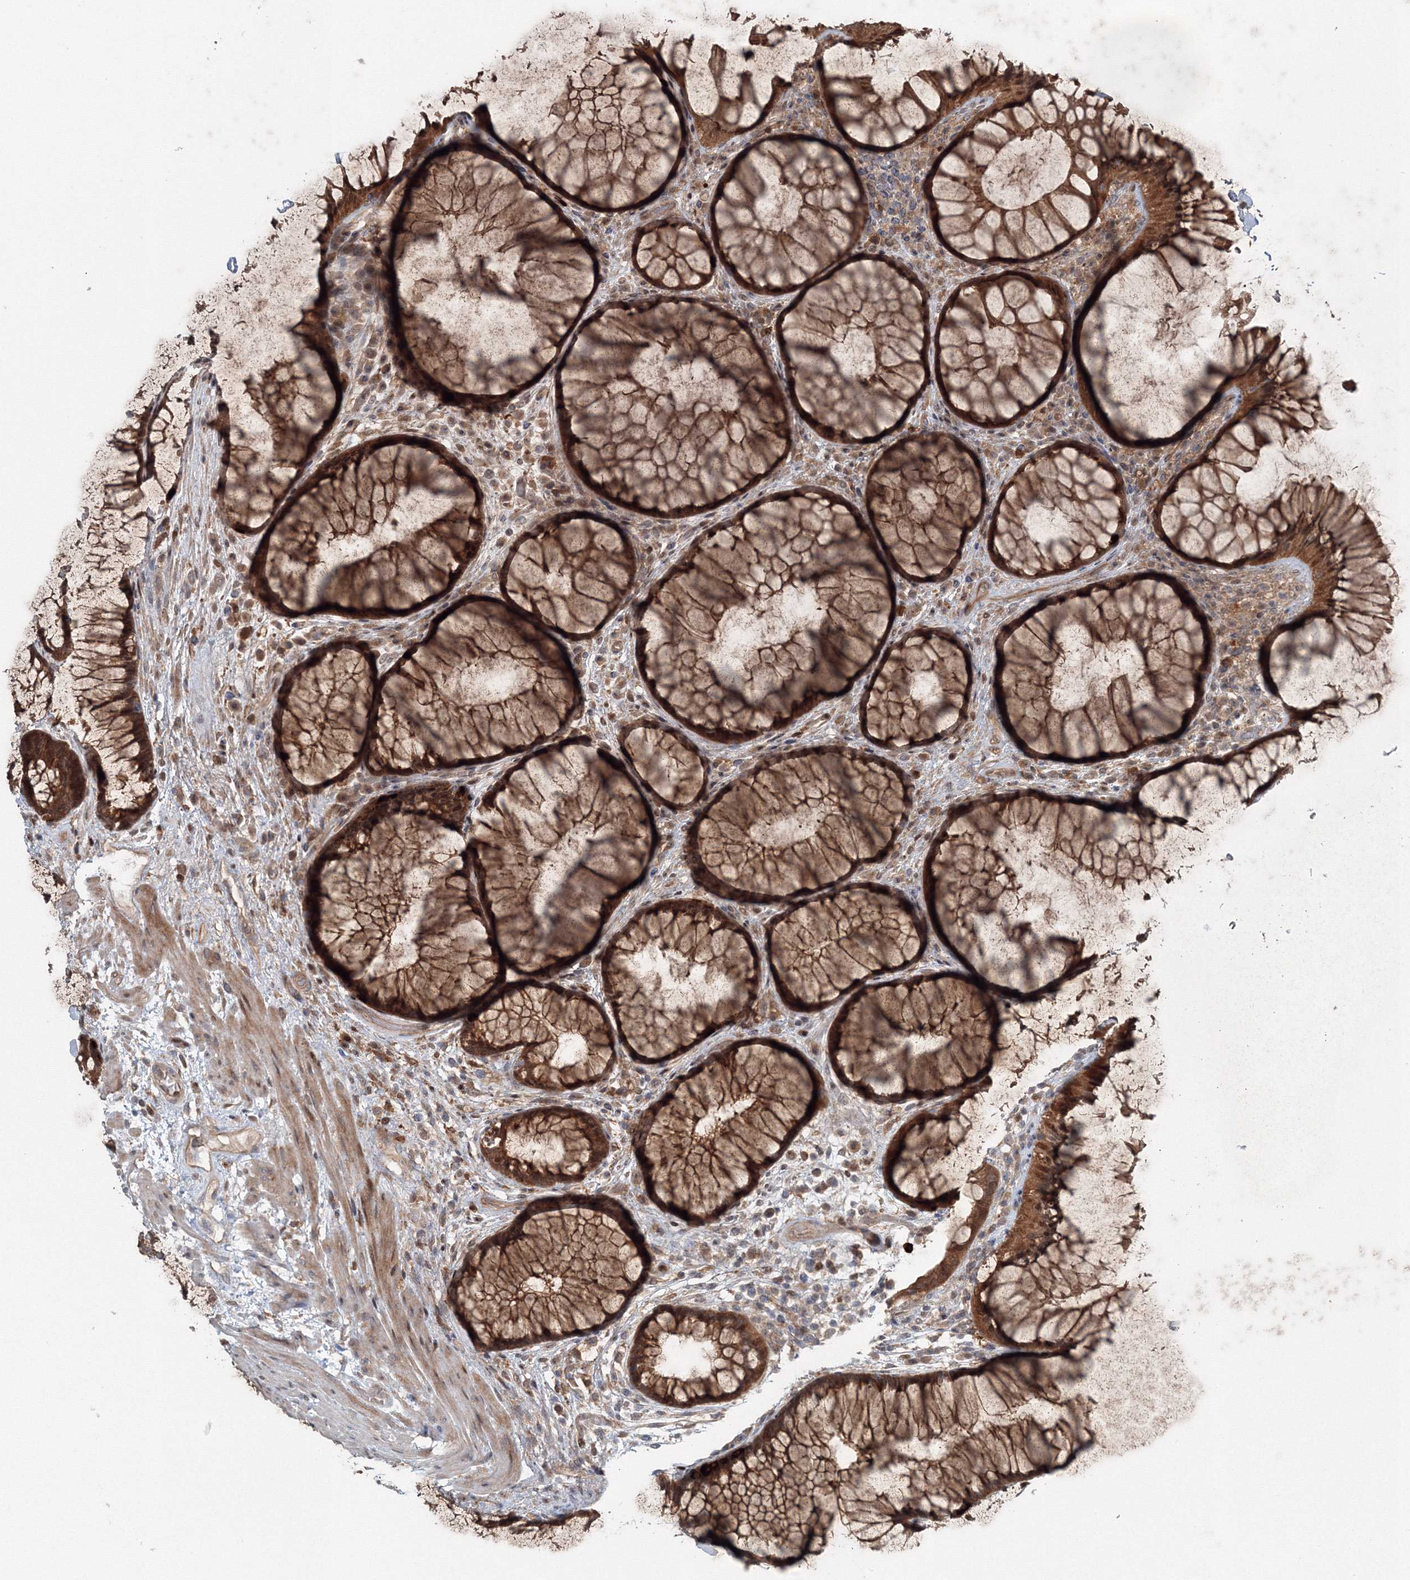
{"staining": {"intensity": "strong", "quantity": ">75%", "location": "cytoplasmic/membranous"}, "tissue": "rectum", "cell_type": "Glandular cells", "image_type": "normal", "snomed": [{"axis": "morphology", "description": "Normal tissue, NOS"}, {"axis": "topography", "description": "Rectum"}], "caption": "The histopathology image demonstrates staining of benign rectum, revealing strong cytoplasmic/membranous protein expression (brown color) within glandular cells.", "gene": "MKRN2", "patient": {"sex": "male", "age": 51}}